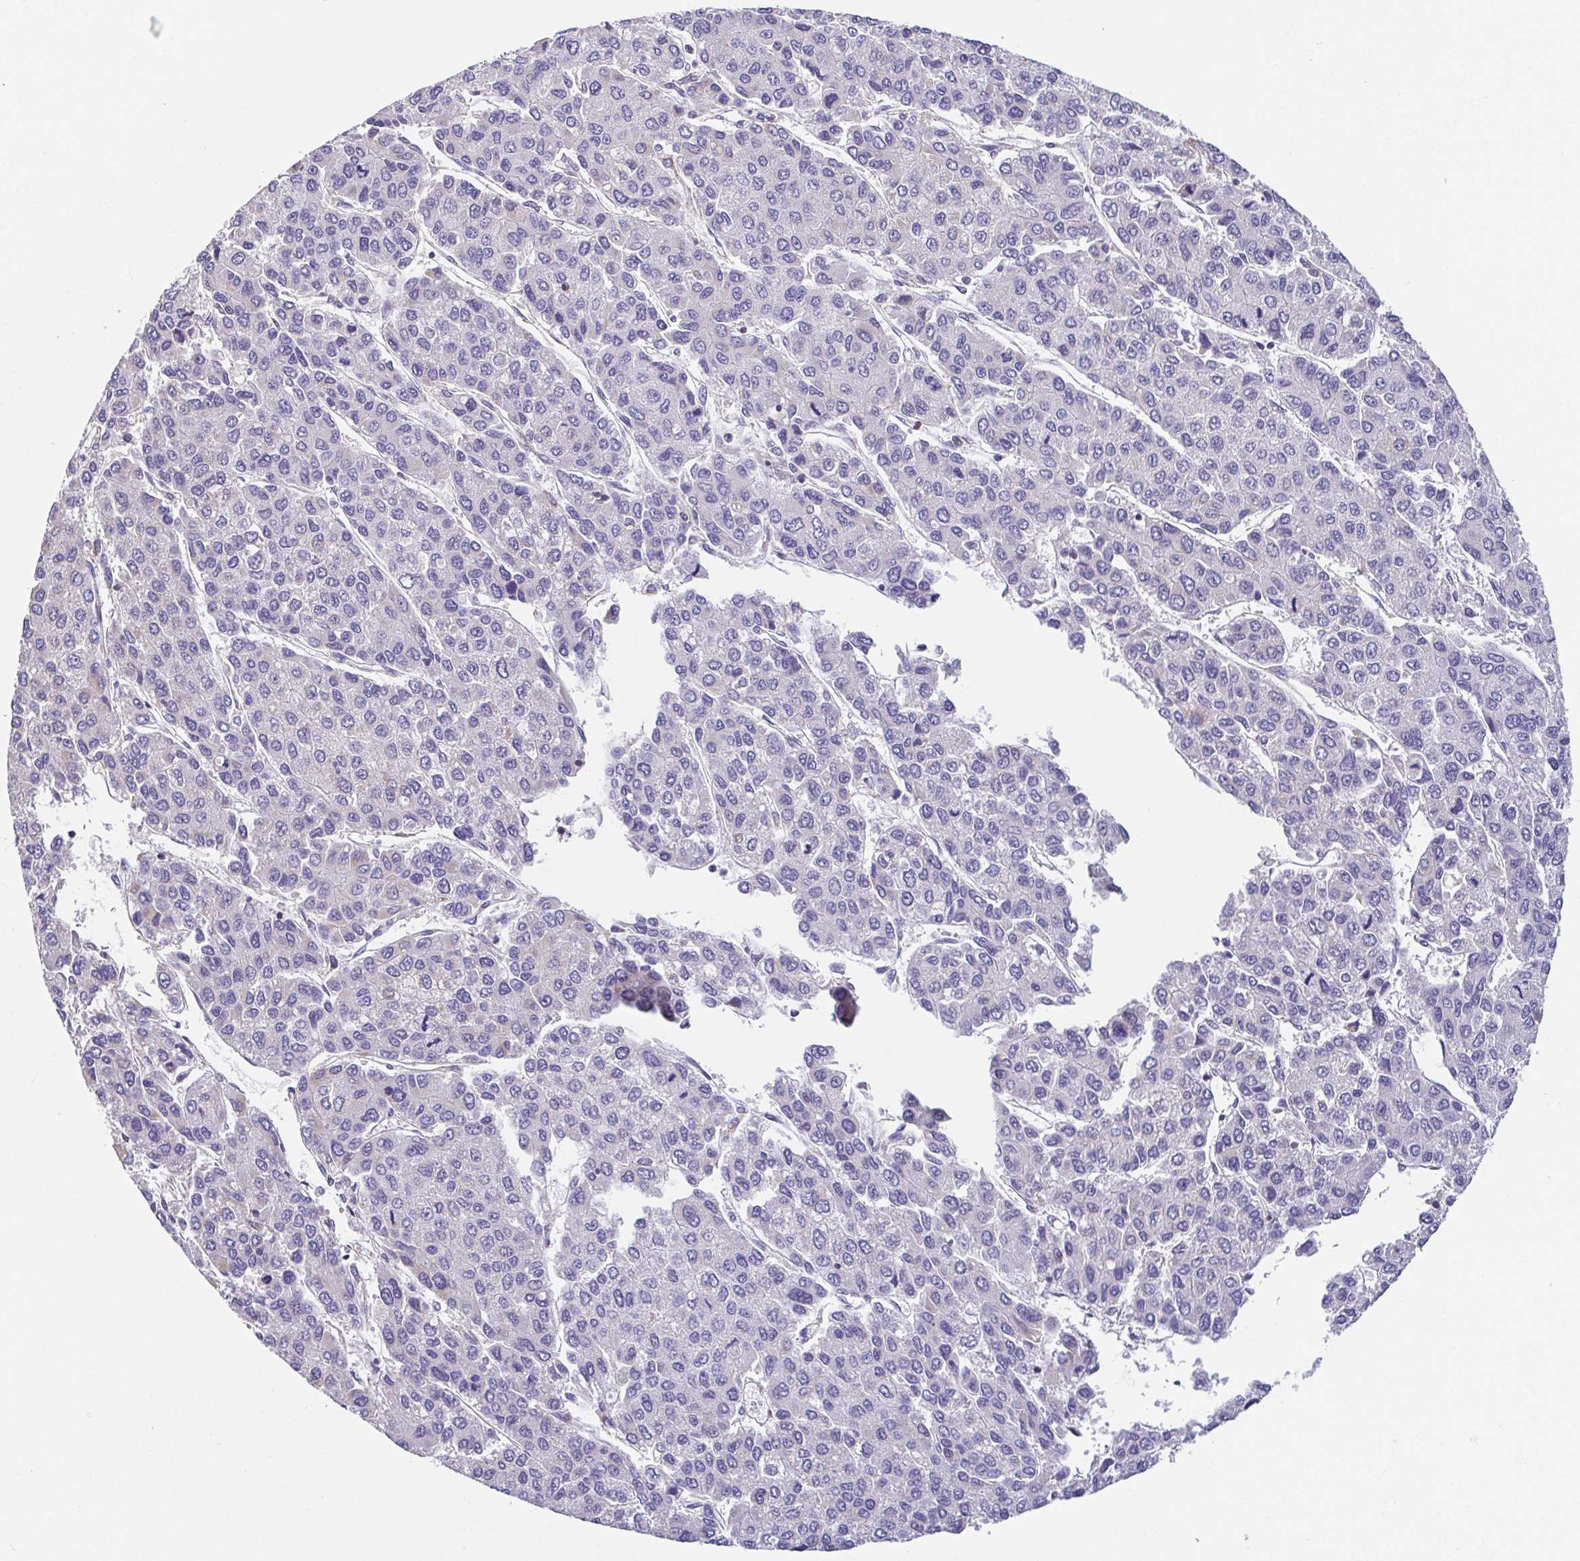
{"staining": {"intensity": "negative", "quantity": "none", "location": "none"}, "tissue": "liver cancer", "cell_type": "Tumor cells", "image_type": "cancer", "snomed": [{"axis": "morphology", "description": "Carcinoma, Hepatocellular, NOS"}, {"axis": "topography", "description": "Liver"}], "caption": "An image of human hepatocellular carcinoma (liver) is negative for staining in tumor cells. (DAB immunohistochemistry, high magnification).", "gene": "GINM1", "patient": {"sex": "female", "age": 66}}